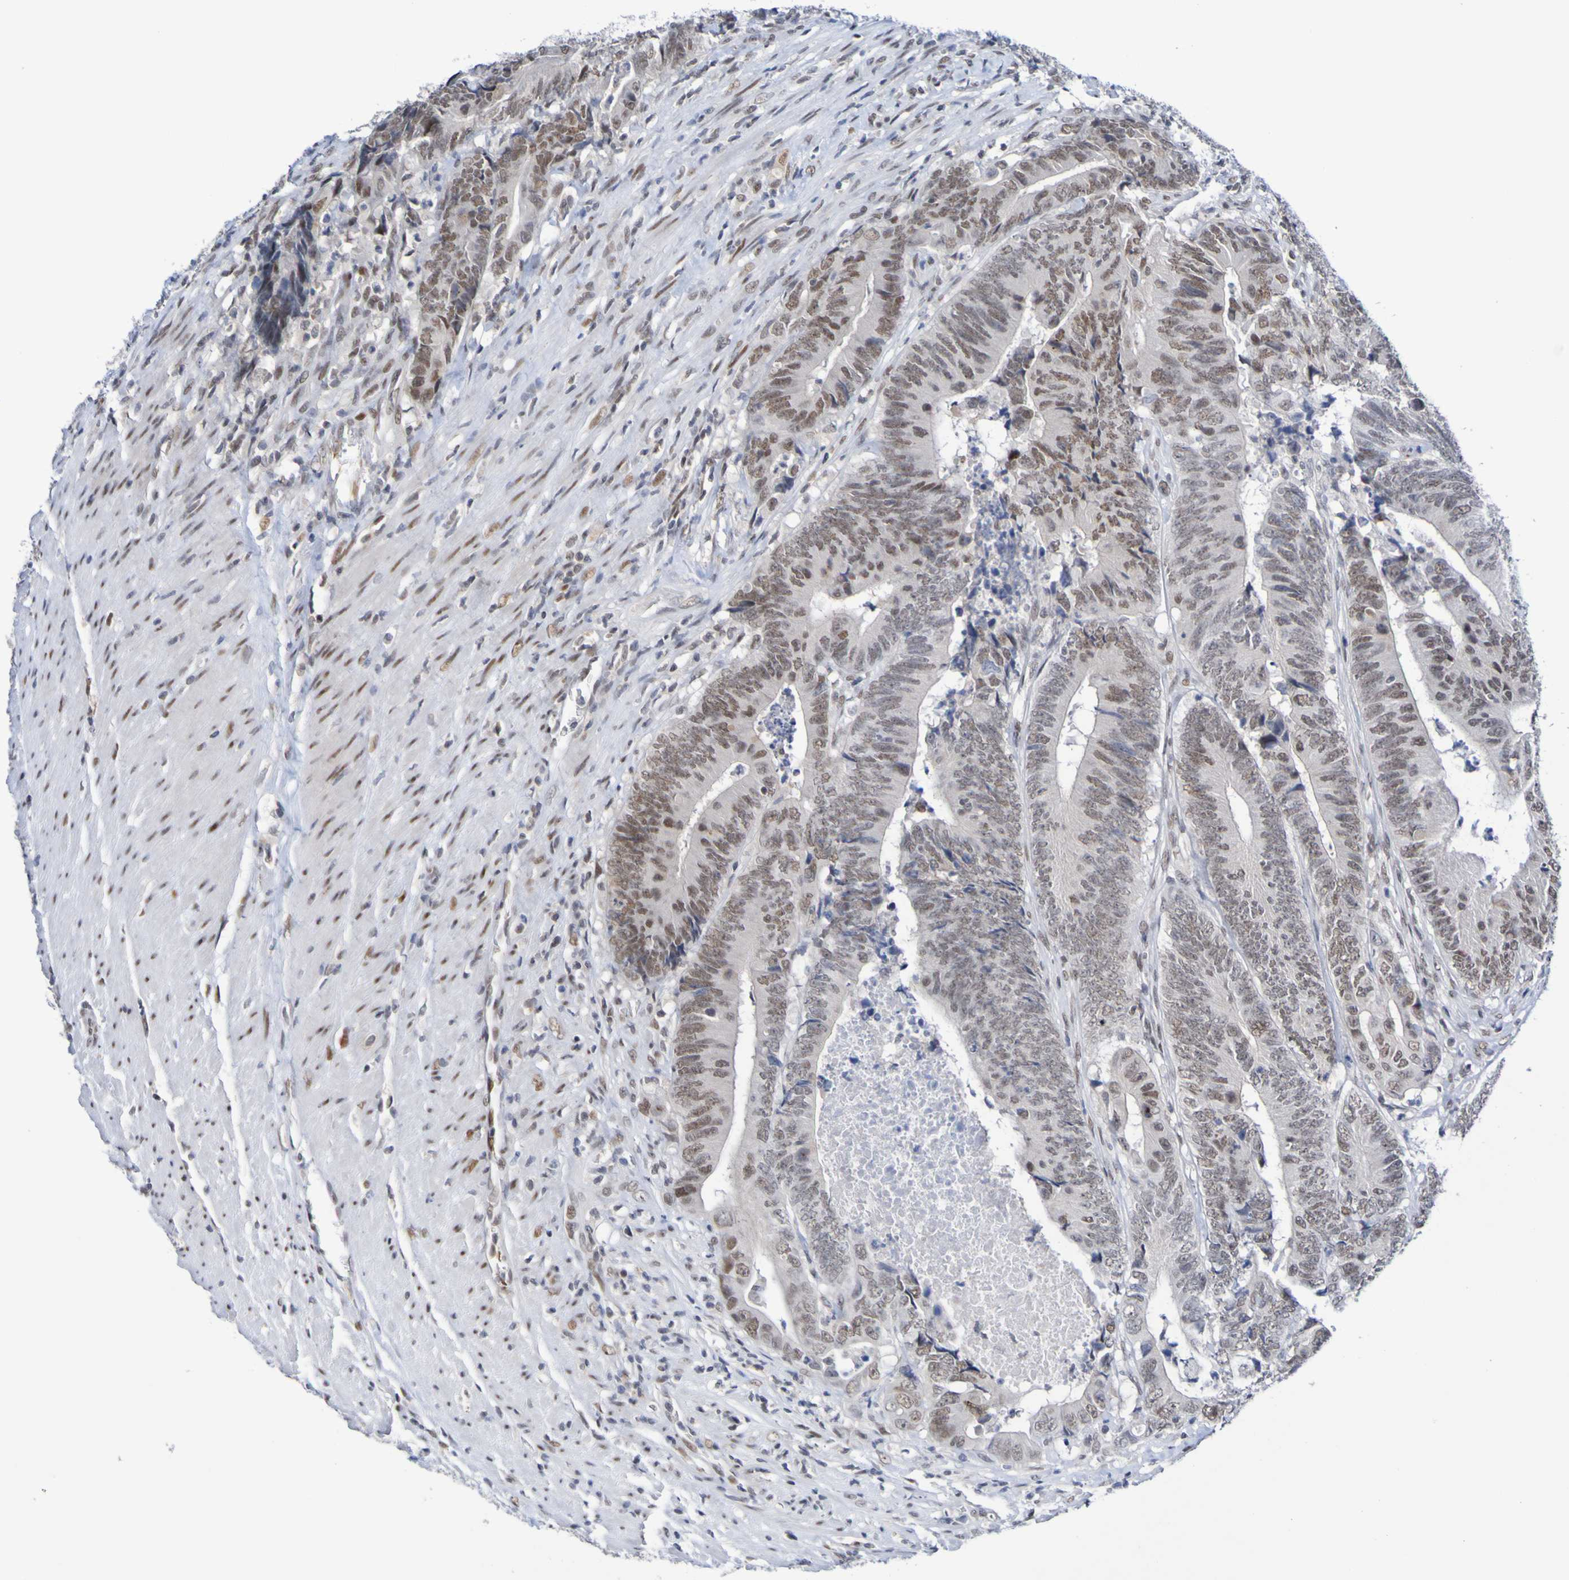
{"staining": {"intensity": "moderate", "quantity": "25%-75%", "location": "nuclear"}, "tissue": "colorectal cancer", "cell_type": "Tumor cells", "image_type": "cancer", "snomed": [{"axis": "morphology", "description": "Normal tissue, NOS"}, {"axis": "morphology", "description": "Adenocarcinoma, NOS"}, {"axis": "topography", "description": "Colon"}], "caption": "Colorectal cancer (adenocarcinoma) stained with a brown dye demonstrates moderate nuclear positive positivity in approximately 25%-75% of tumor cells.", "gene": "PCGF1", "patient": {"sex": "male", "age": 56}}